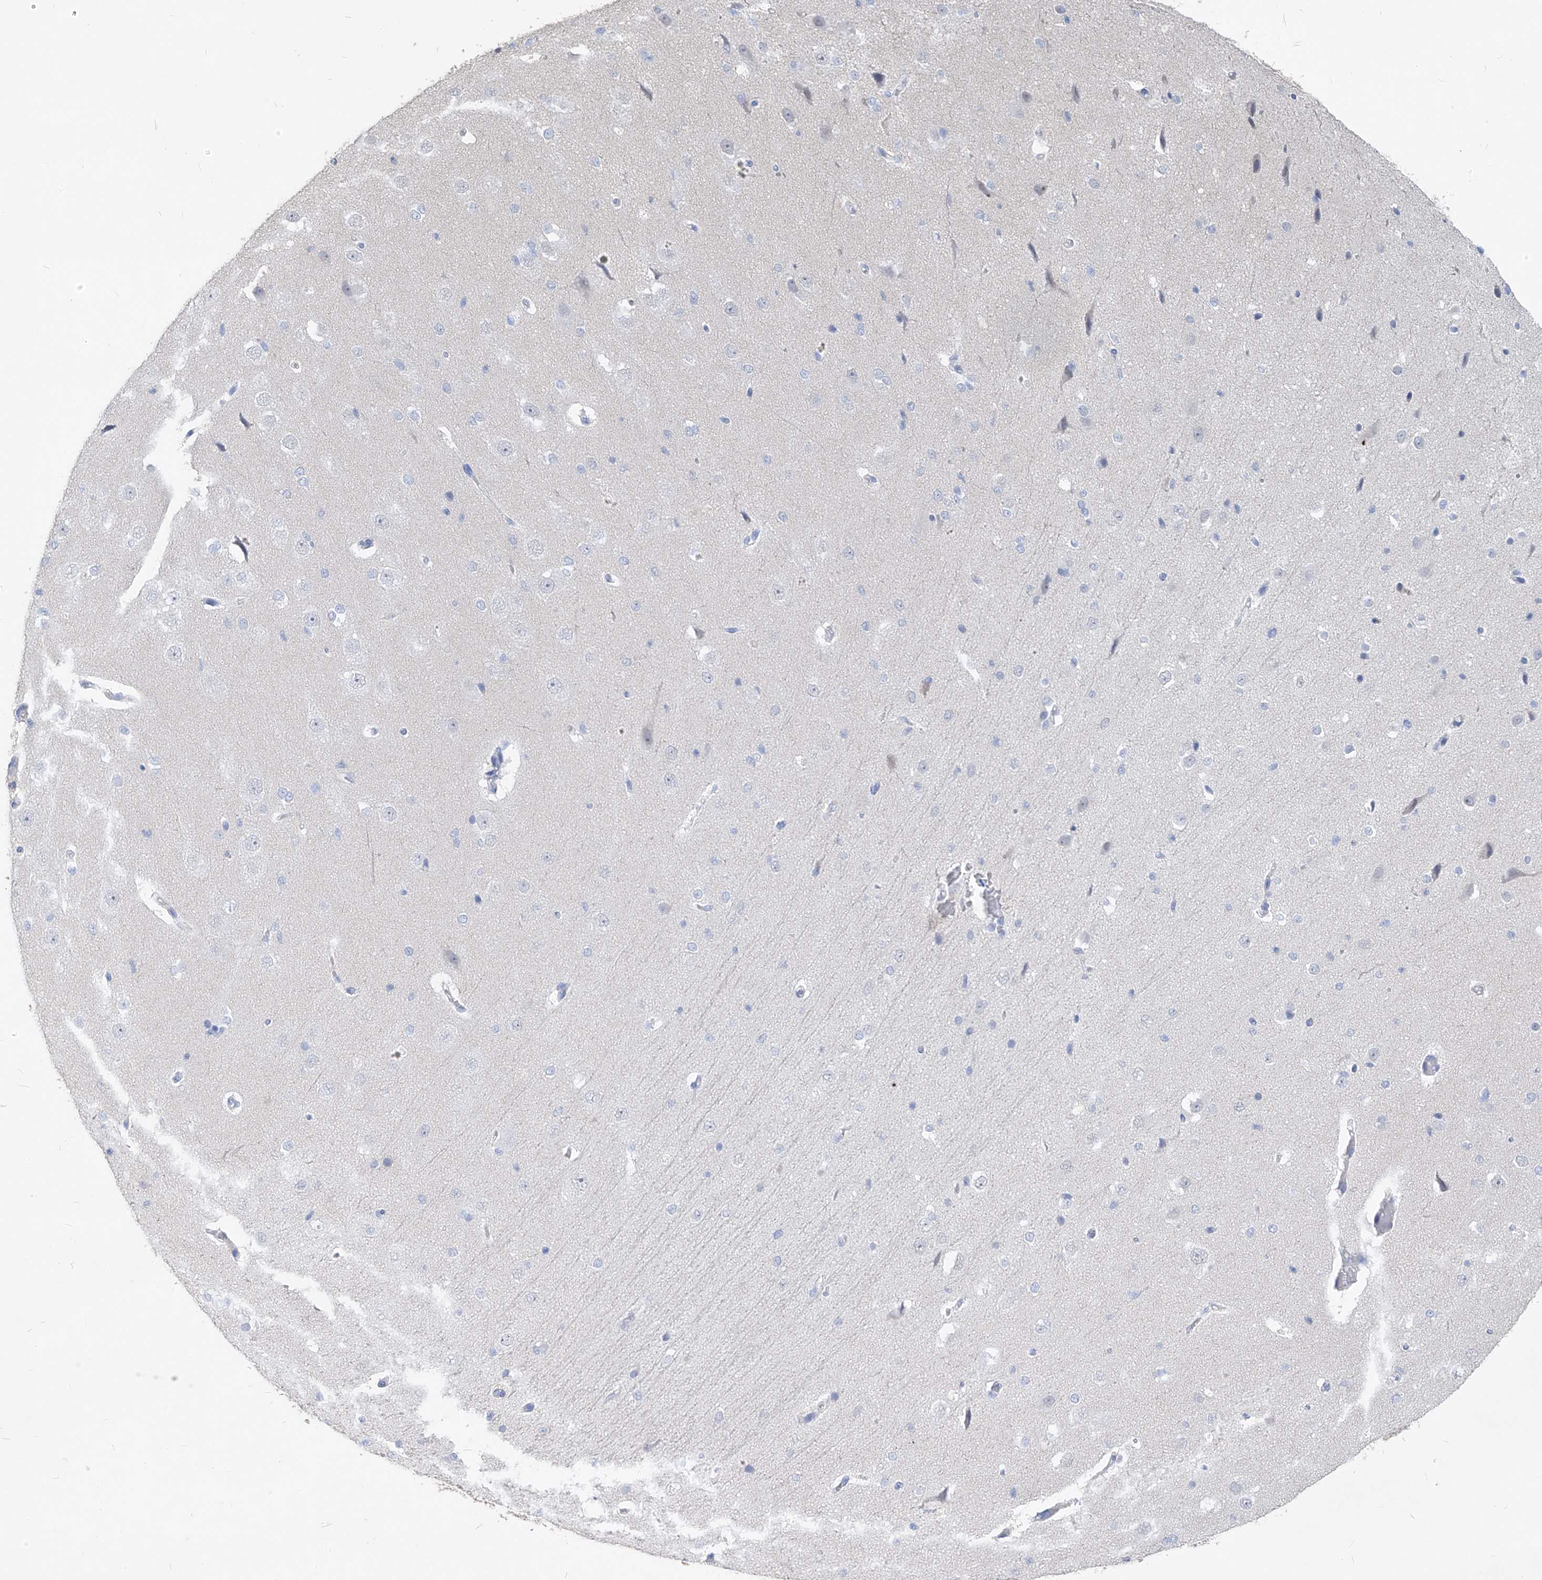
{"staining": {"intensity": "negative", "quantity": "none", "location": "none"}, "tissue": "cerebral cortex", "cell_type": "Endothelial cells", "image_type": "normal", "snomed": [{"axis": "morphology", "description": "Normal tissue, NOS"}, {"axis": "morphology", "description": "Developmental malformation"}, {"axis": "topography", "description": "Cerebral cortex"}], "caption": "Immunohistochemical staining of normal cerebral cortex demonstrates no significant positivity in endothelial cells.", "gene": "FRS3", "patient": {"sex": "female", "age": 30}}